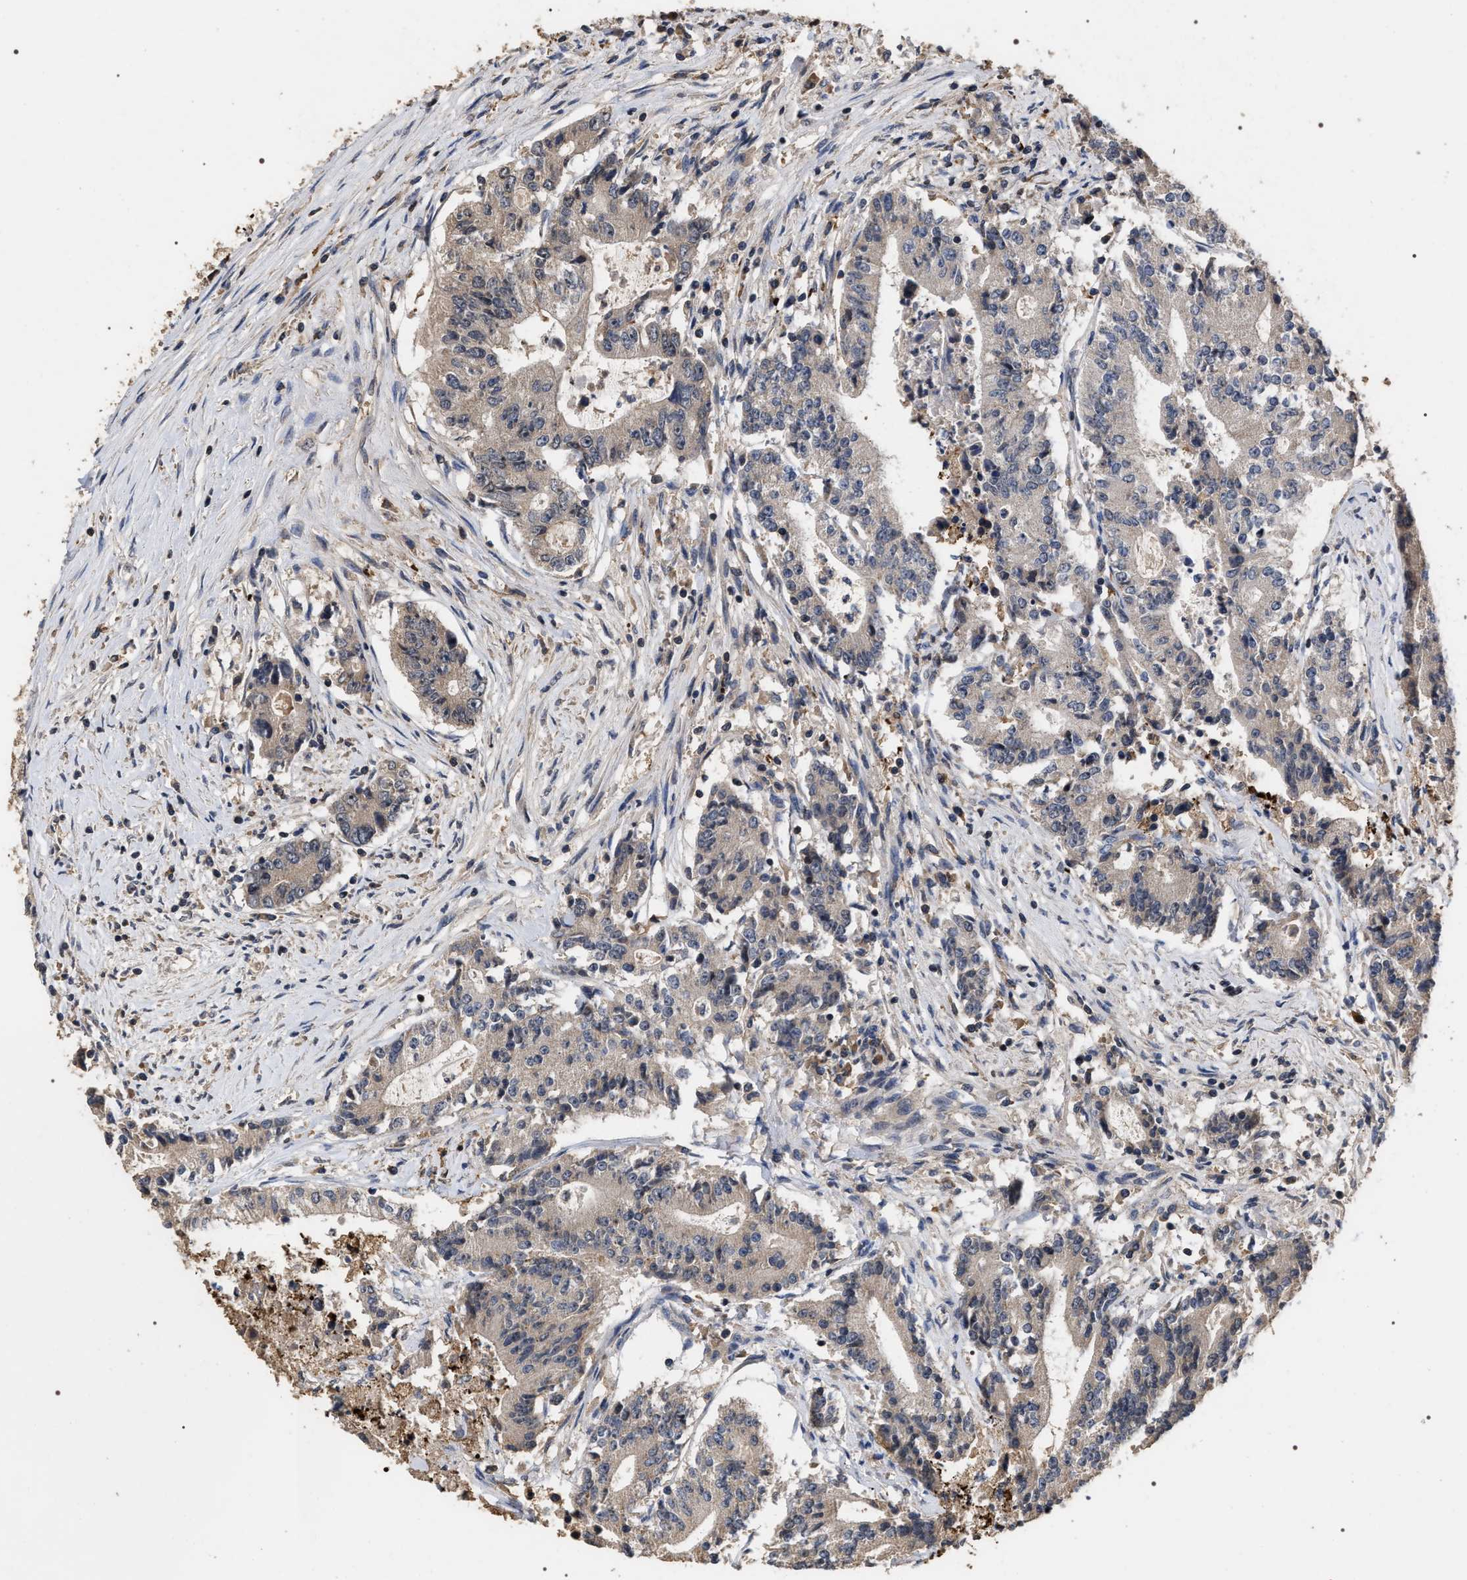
{"staining": {"intensity": "weak", "quantity": "<25%", "location": "cytoplasmic/membranous"}, "tissue": "colorectal cancer", "cell_type": "Tumor cells", "image_type": "cancer", "snomed": [{"axis": "morphology", "description": "Adenocarcinoma, NOS"}, {"axis": "topography", "description": "Colon"}], "caption": "Tumor cells are negative for protein expression in human adenocarcinoma (colorectal).", "gene": "UPF3A", "patient": {"sex": "female", "age": 77}}